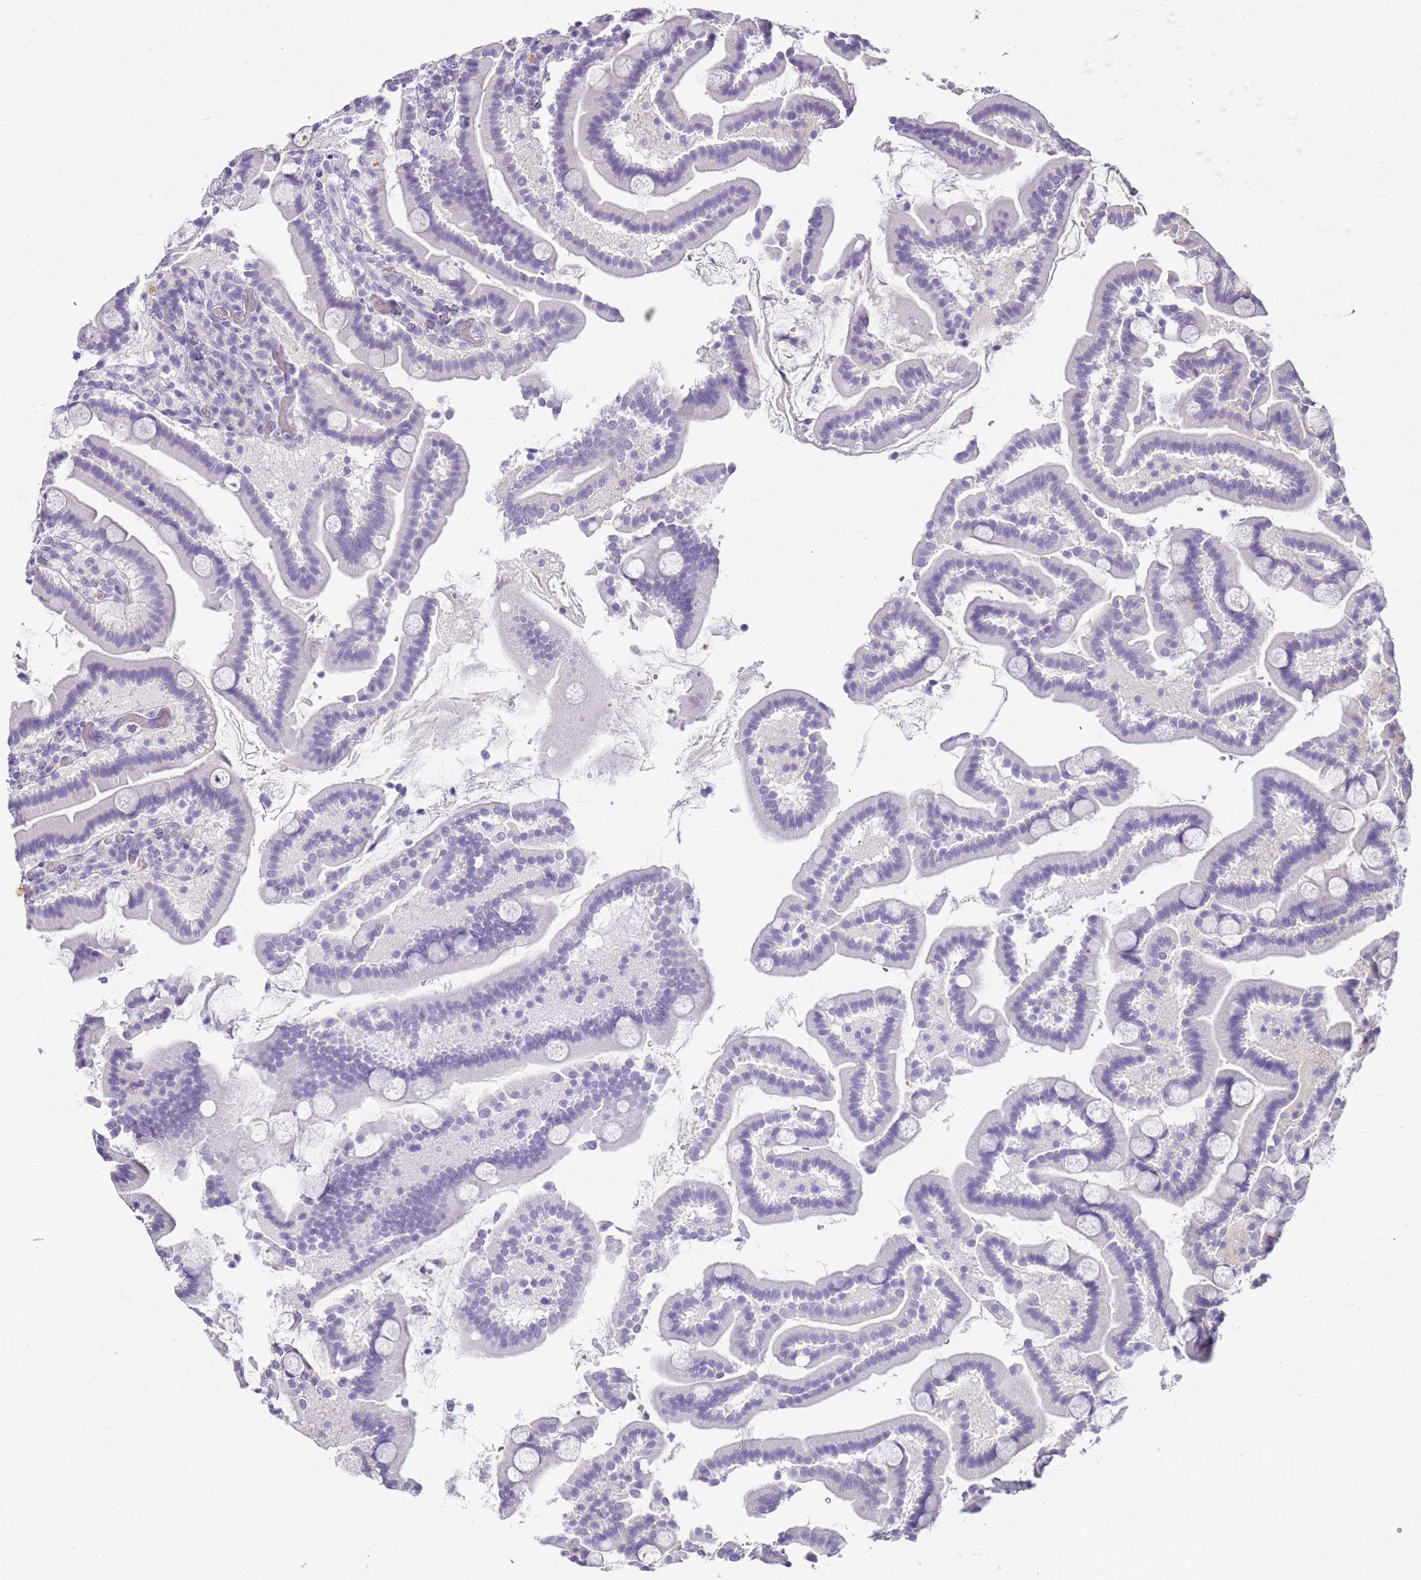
{"staining": {"intensity": "negative", "quantity": "none", "location": "none"}, "tissue": "duodenum", "cell_type": "Glandular cells", "image_type": "normal", "snomed": [{"axis": "morphology", "description": "Normal tissue, NOS"}, {"axis": "topography", "description": "Duodenum"}], "caption": "Immunohistochemistry (IHC) micrograph of unremarkable duodenum stained for a protein (brown), which exhibits no positivity in glandular cells.", "gene": "CFAP100", "patient": {"sex": "male", "age": 55}}